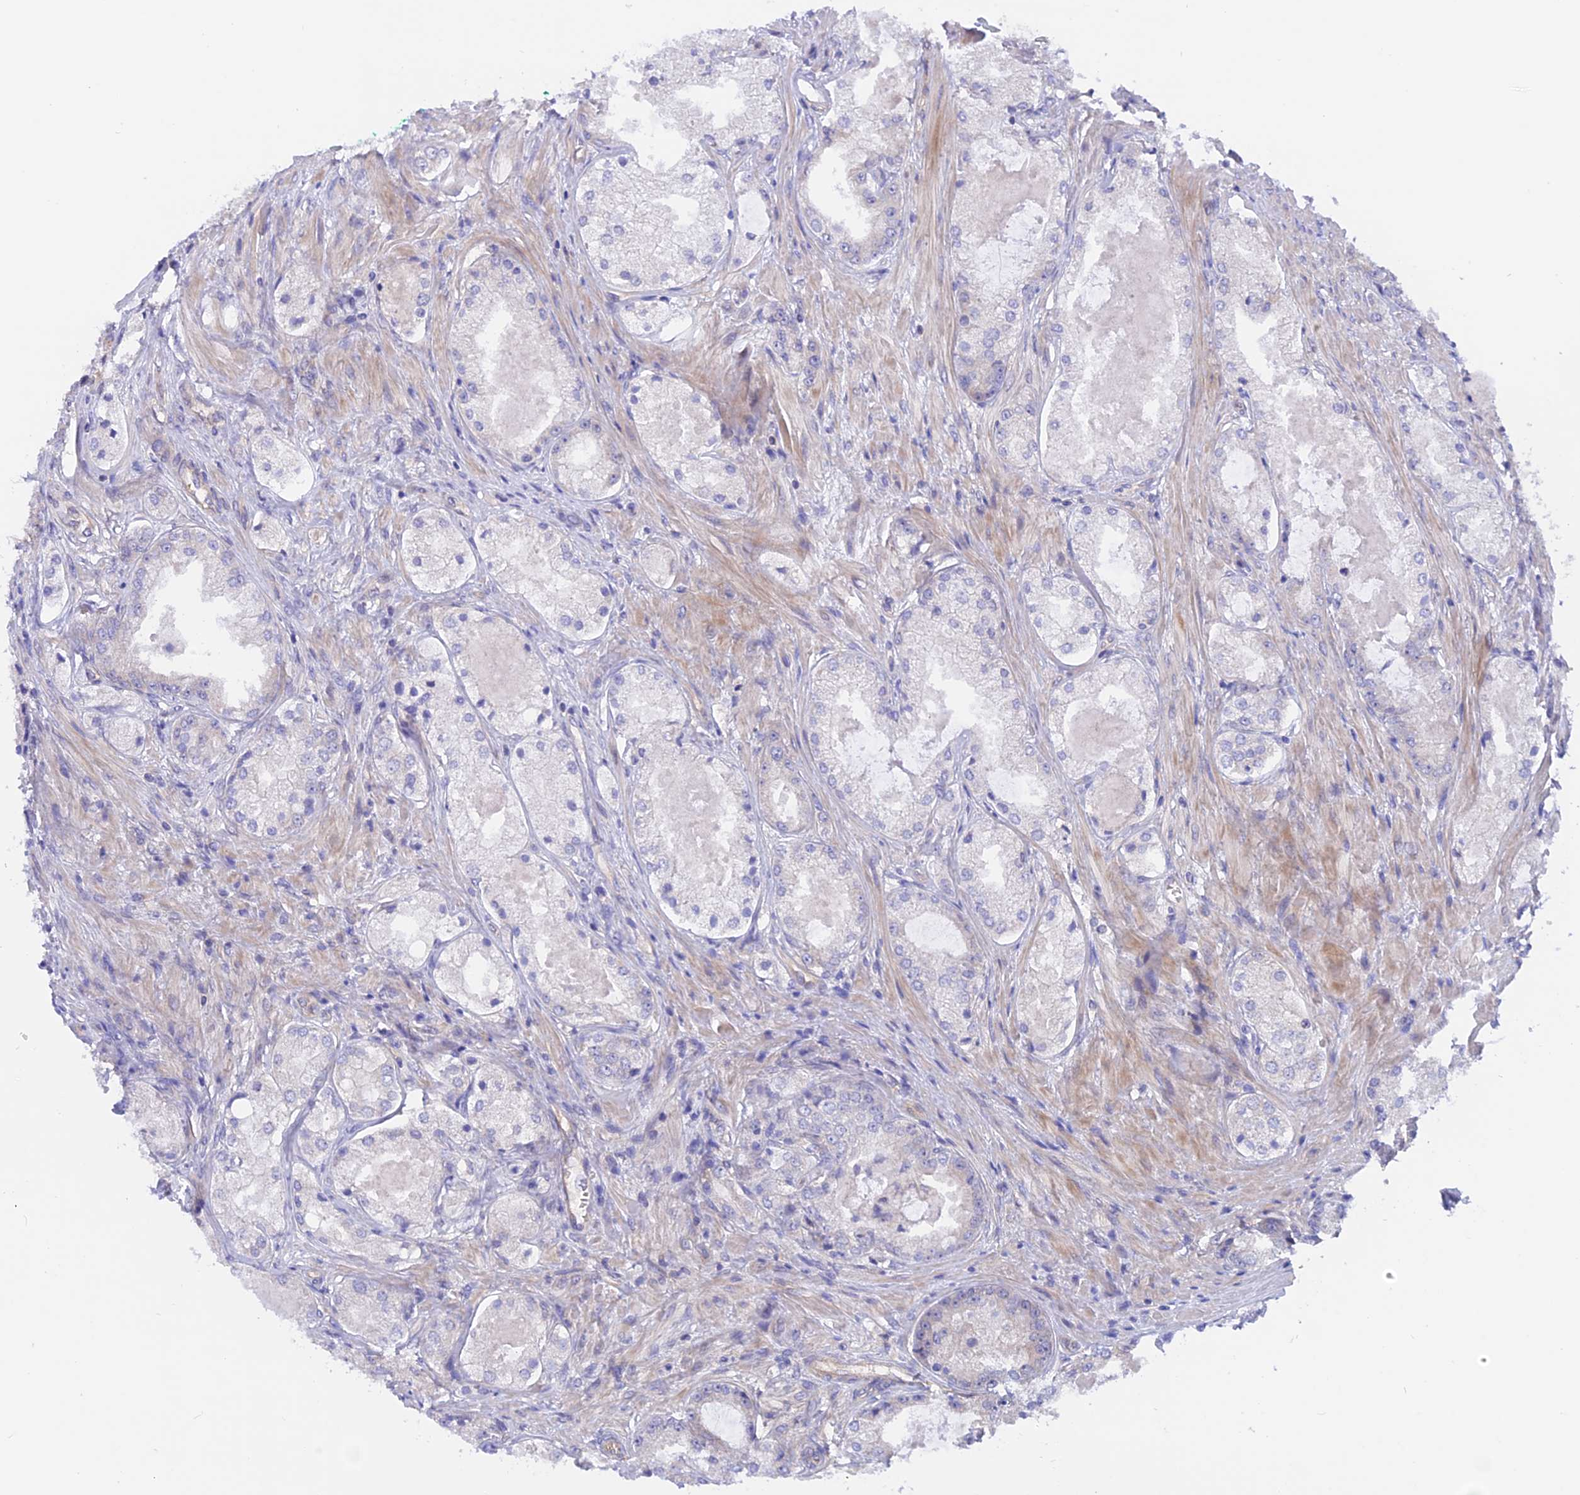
{"staining": {"intensity": "negative", "quantity": "none", "location": "none"}, "tissue": "prostate cancer", "cell_type": "Tumor cells", "image_type": "cancer", "snomed": [{"axis": "morphology", "description": "Adenocarcinoma, Low grade"}, {"axis": "topography", "description": "Prostate"}], "caption": "Immunohistochemistry micrograph of neoplastic tissue: human low-grade adenocarcinoma (prostate) stained with DAB exhibits no significant protein expression in tumor cells. (DAB IHC, high magnification).", "gene": "HYCC1", "patient": {"sex": "male", "age": 68}}